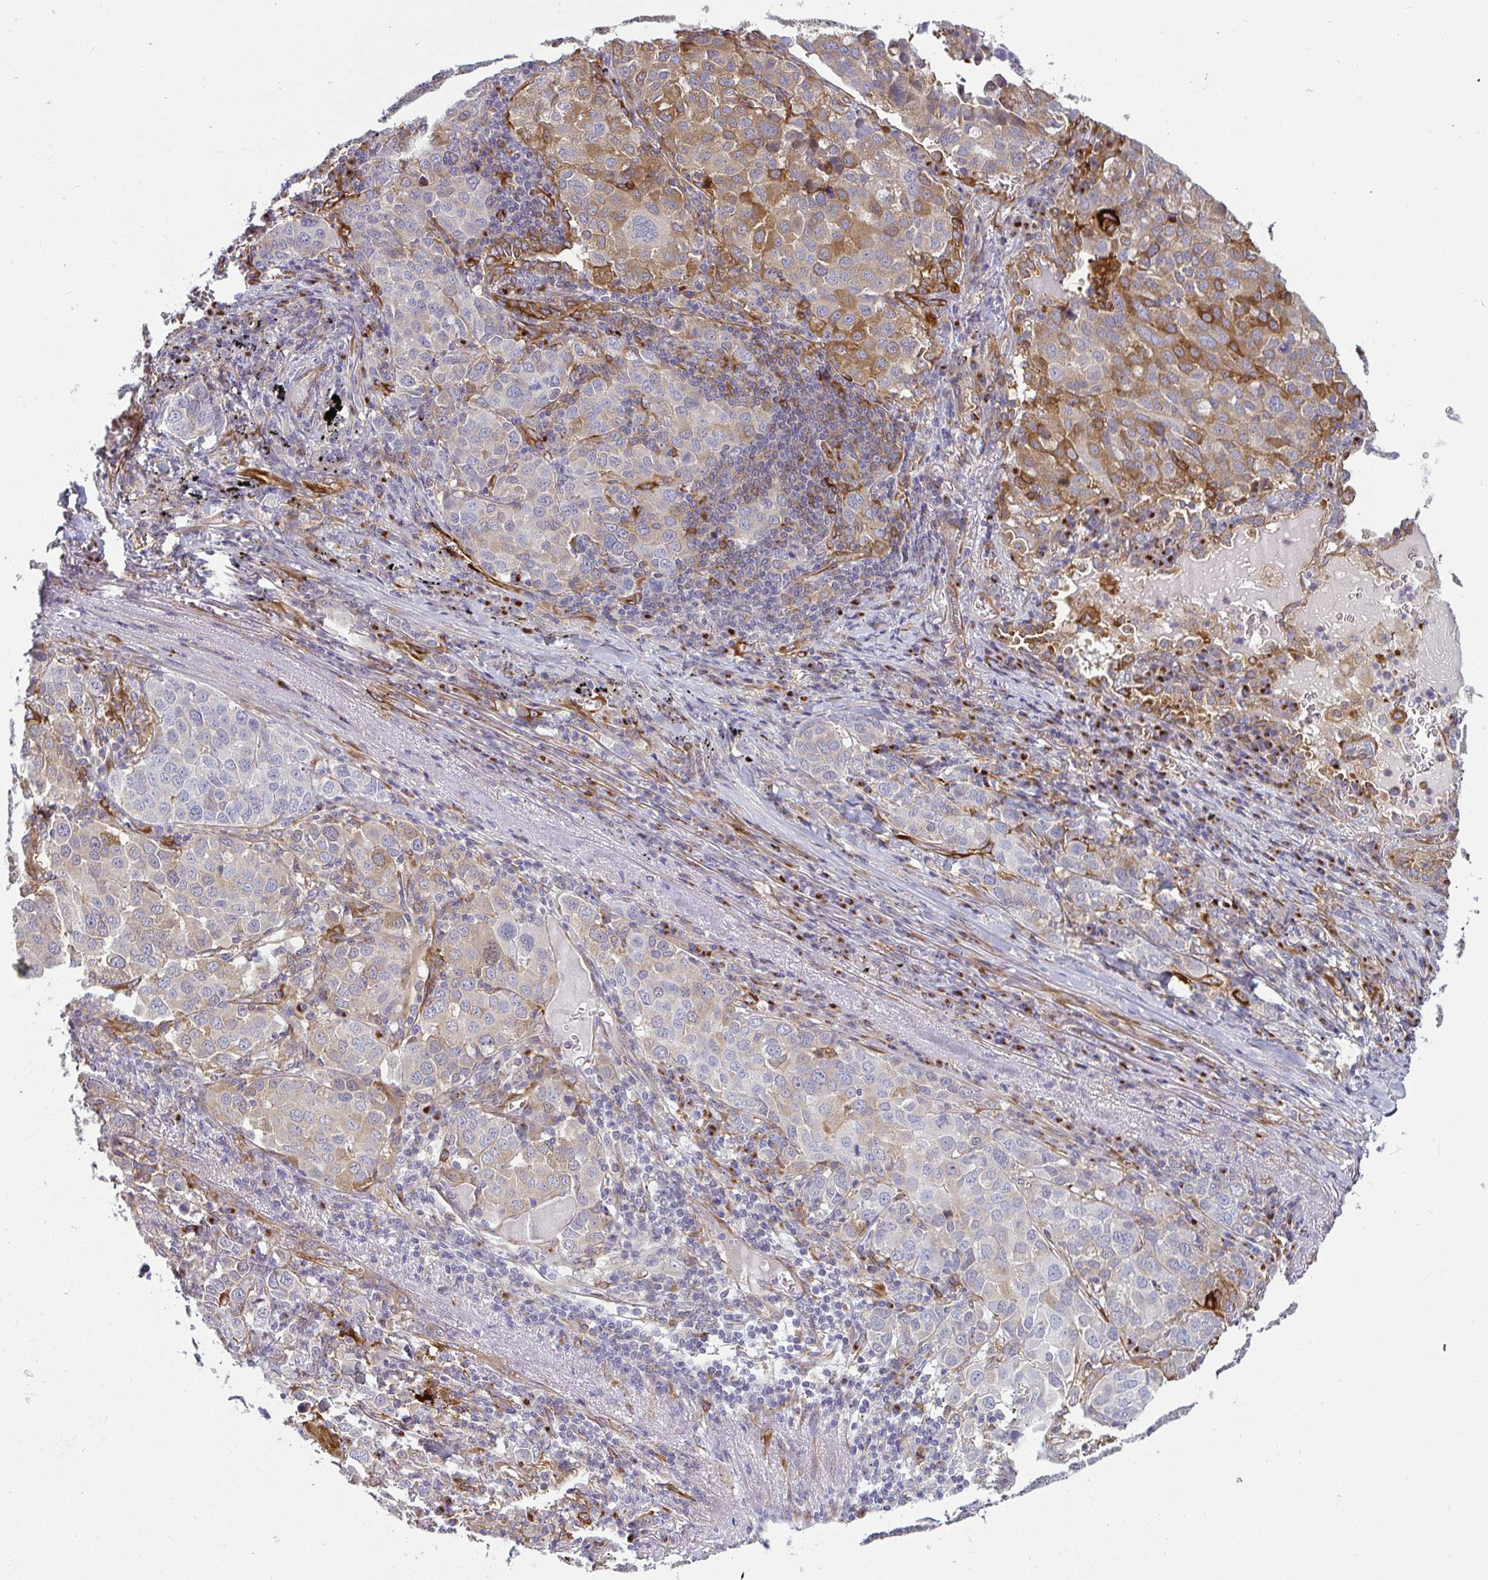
{"staining": {"intensity": "moderate", "quantity": "<25%", "location": "cytoplasmic/membranous"}, "tissue": "lung cancer", "cell_type": "Tumor cells", "image_type": "cancer", "snomed": [{"axis": "morphology", "description": "Adenocarcinoma, NOS"}, {"axis": "morphology", "description": "Adenocarcinoma, metastatic, NOS"}, {"axis": "topography", "description": "Lymph node"}, {"axis": "topography", "description": "Lung"}], "caption": "IHC (DAB) staining of human lung cancer reveals moderate cytoplasmic/membranous protein expression in approximately <25% of tumor cells.", "gene": "IFIT3", "patient": {"sex": "female", "age": 65}}